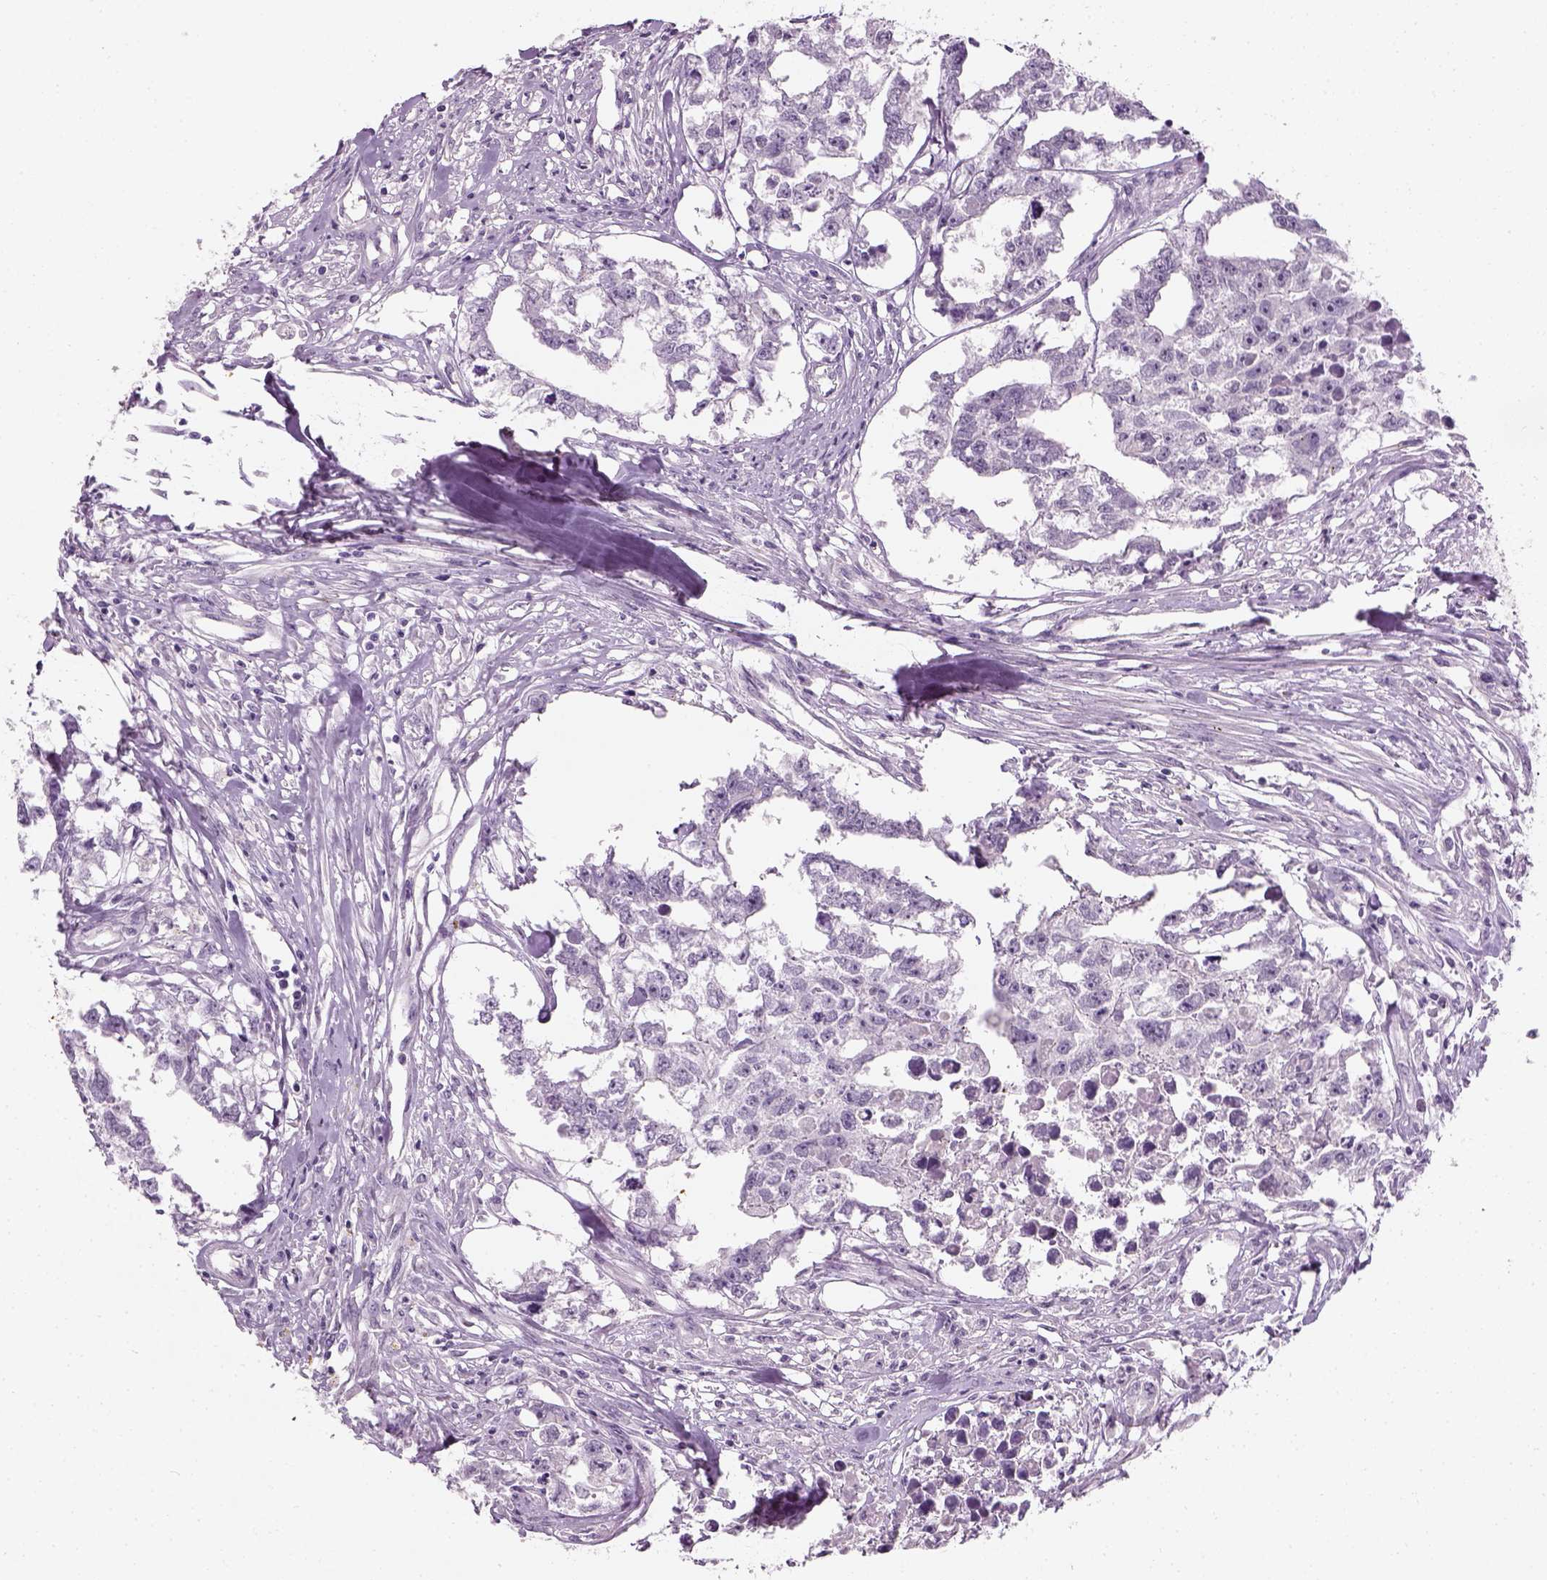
{"staining": {"intensity": "negative", "quantity": "none", "location": "none"}, "tissue": "testis cancer", "cell_type": "Tumor cells", "image_type": "cancer", "snomed": [{"axis": "morphology", "description": "Carcinoma, Embryonal, NOS"}, {"axis": "morphology", "description": "Teratoma, malignant, NOS"}, {"axis": "topography", "description": "Testis"}], "caption": "A histopathology image of human testis cancer is negative for staining in tumor cells.", "gene": "TH", "patient": {"sex": "male", "age": 44}}